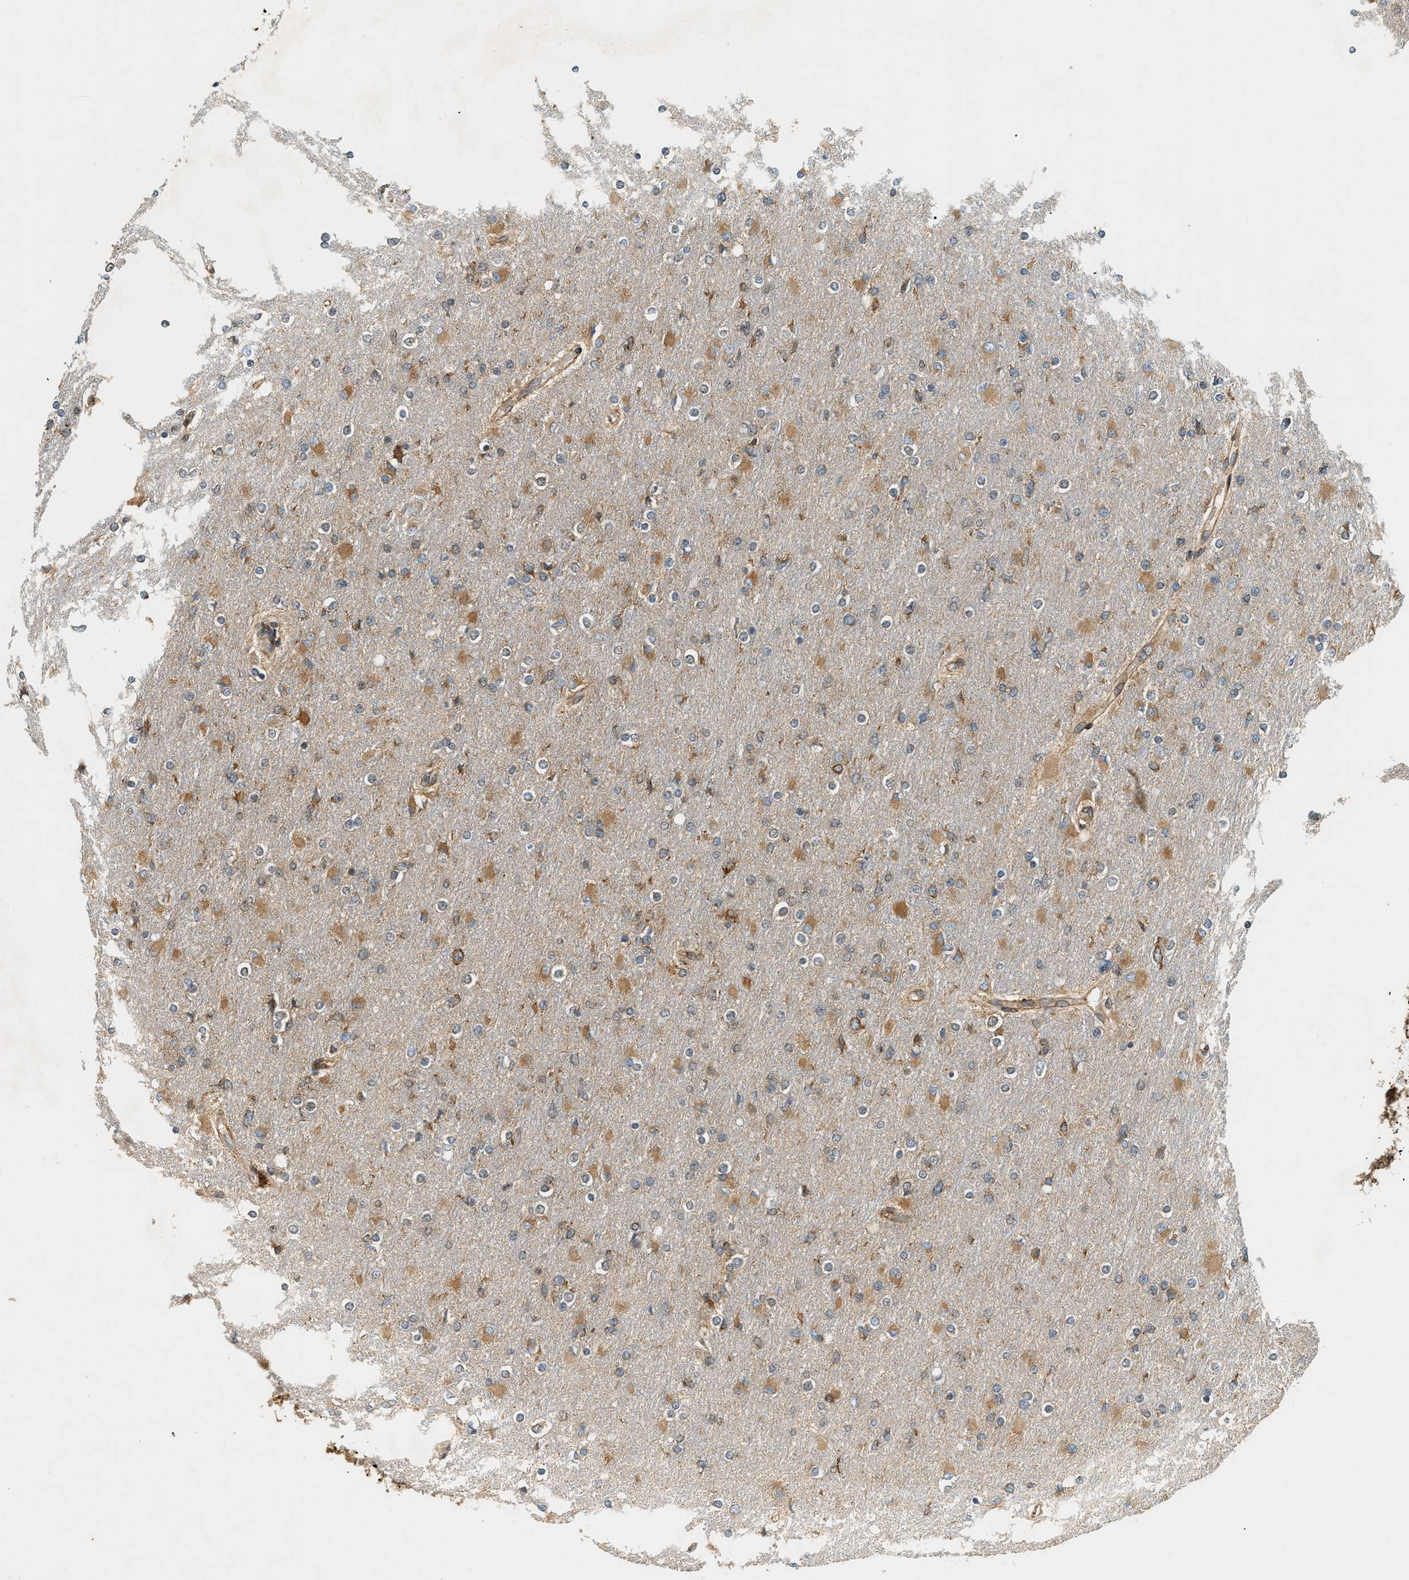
{"staining": {"intensity": "moderate", "quantity": "25%-75%", "location": "cytoplasmic/membranous"}, "tissue": "glioma", "cell_type": "Tumor cells", "image_type": "cancer", "snomed": [{"axis": "morphology", "description": "Glioma, malignant, High grade"}, {"axis": "topography", "description": "Cerebral cortex"}], "caption": "Moderate cytoplasmic/membranous protein positivity is seen in about 25%-75% of tumor cells in malignant glioma (high-grade).", "gene": "SEMA4D", "patient": {"sex": "female", "age": 36}}